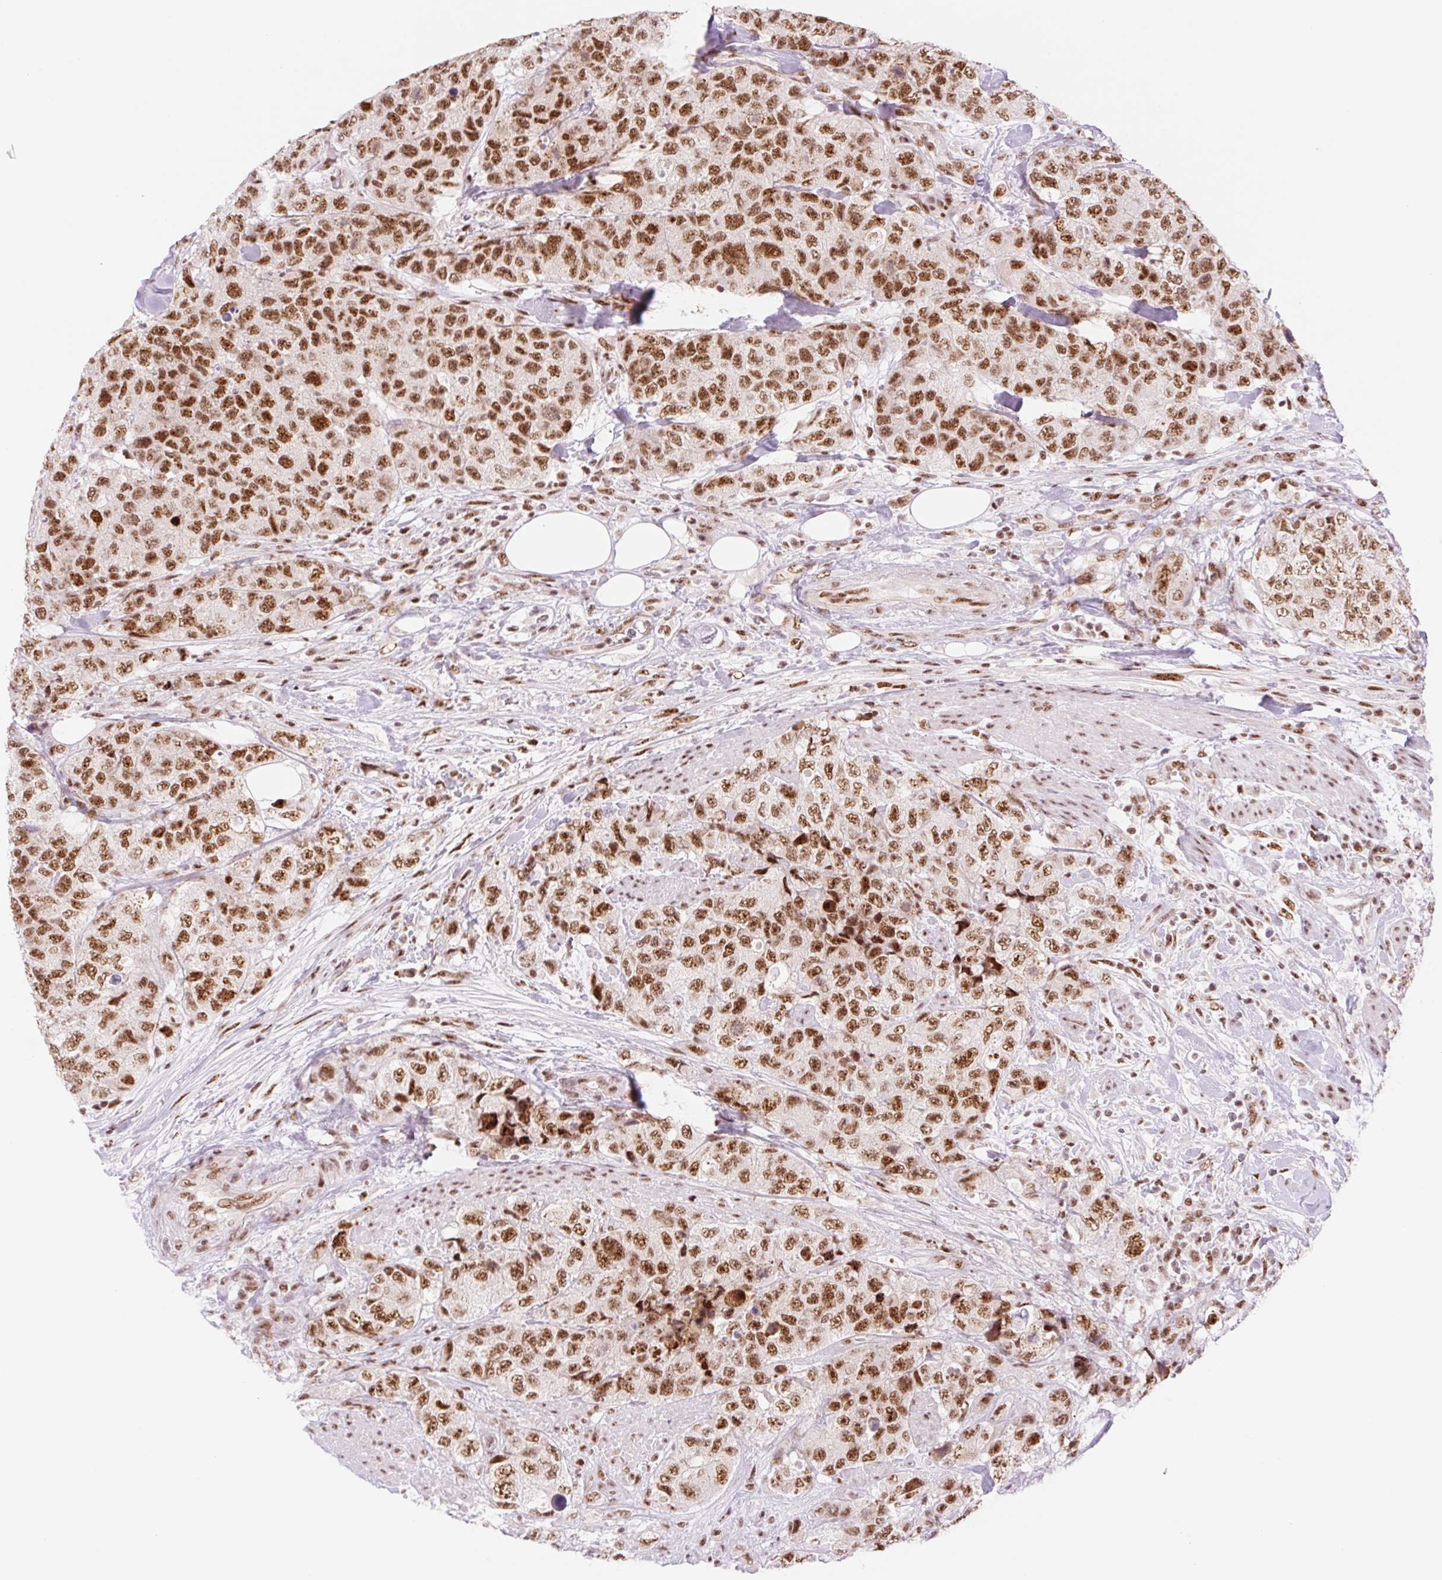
{"staining": {"intensity": "strong", "quantity": ">75%", "location": "nuclear"}, "tissue": "urothelial cancer", "cell_type": "Tumor cells", "image_type": "cancer", "snomed": [{"axis": "morphology", "description": "Urothelial carcinoma, High grade"}, {"axis": "topography", "description": "Urinary bladder"}], "caption": "IHC (DAB) staining of human urothelial cancer displays strong nuclear protein positivity in about >75% of tumor cells.", "gene": "PRDM11", "patient": {"sex": "female", "age": 78}}